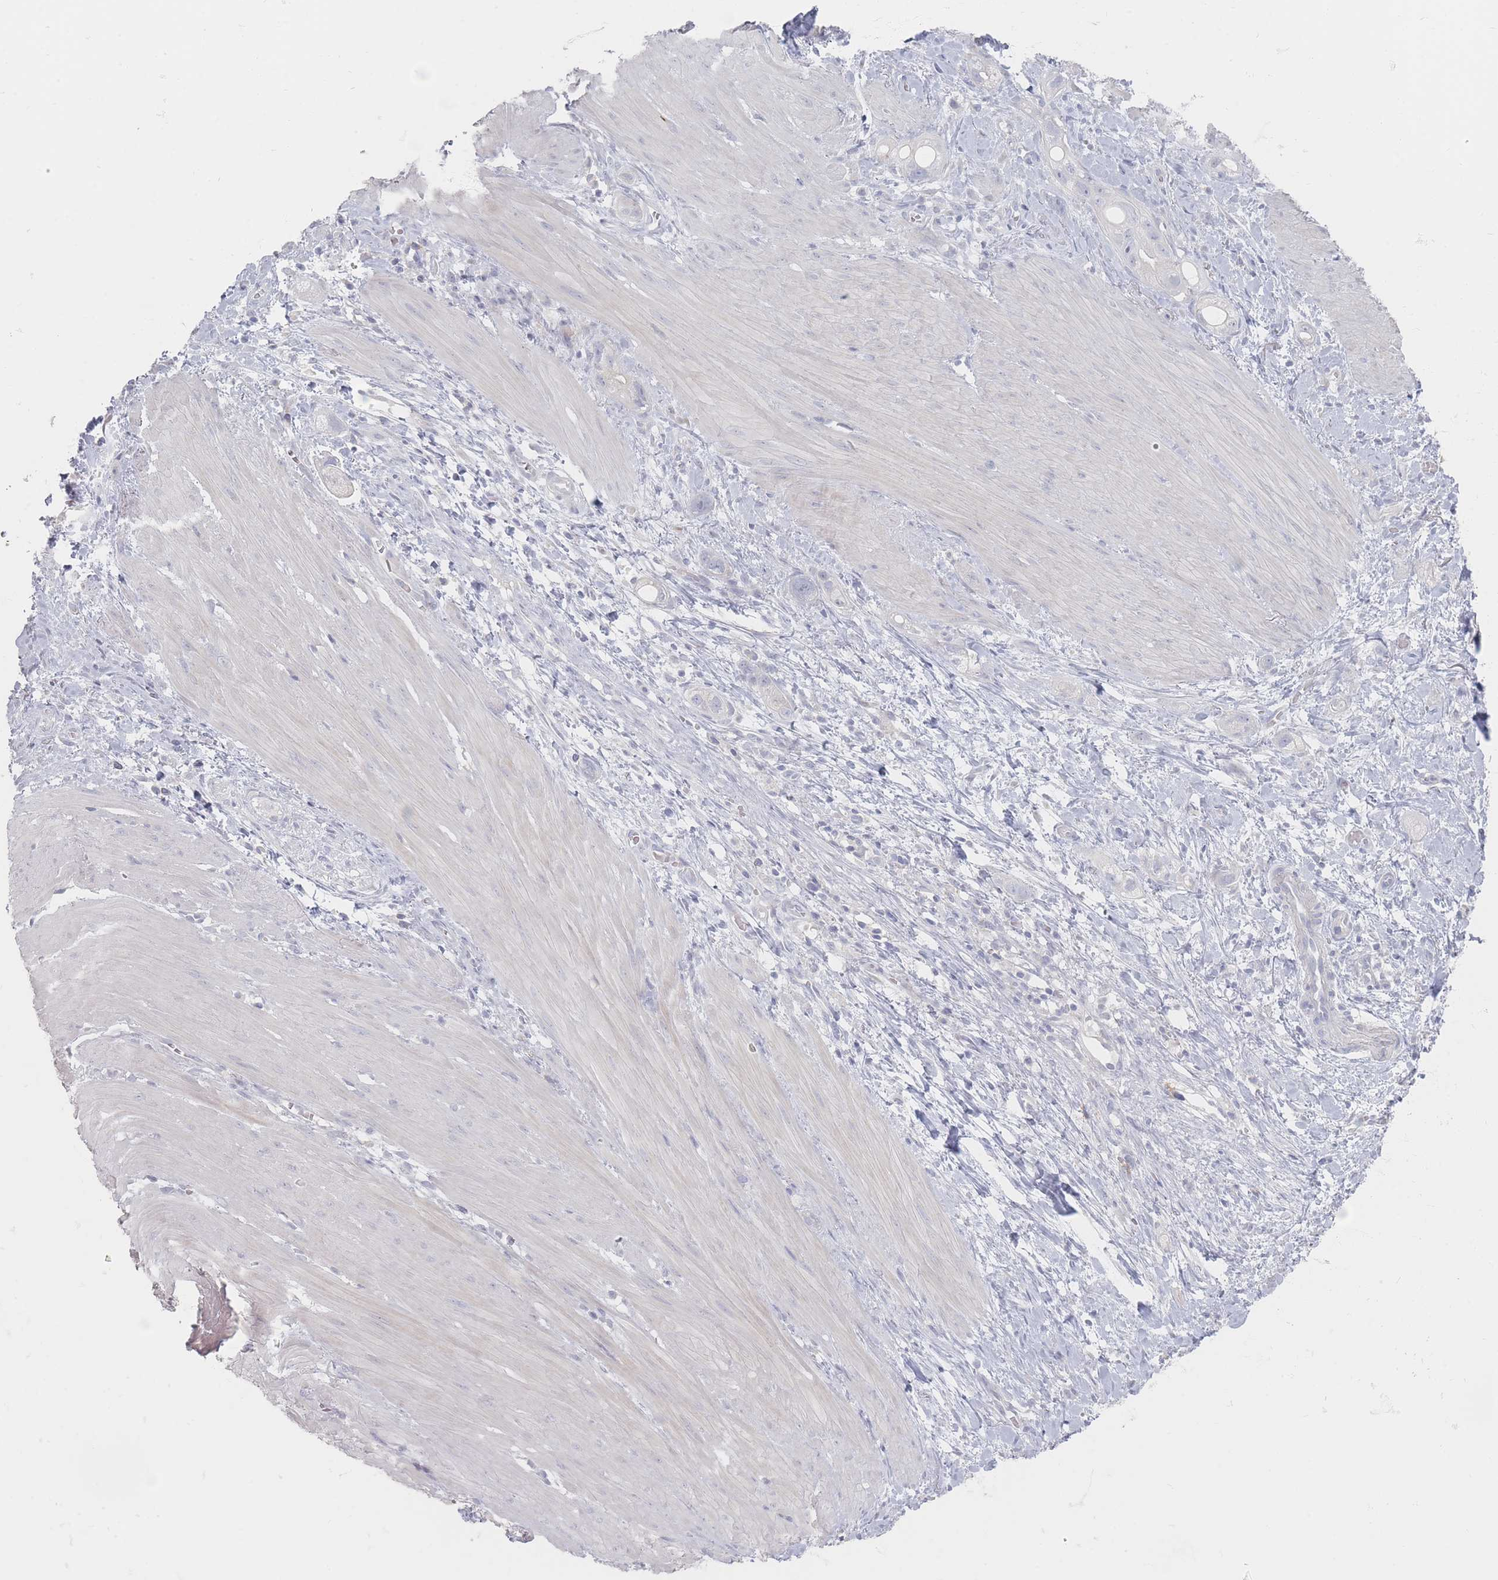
{"staining": {"intensity": "negative", "quantity": "none", "location": "none"}, "tissue": "stomach cancer", "cell_type": "Tumor cells", "image_type": "cancer", "snomed": [{"axis": "morphology", "description": "Adenocarcinoma, NOS"}, {"axis": "topography", "description": "Stomach"}, {"axis": "topography", "description": "Stomach, lower"}], "caption": "This is an immunohistochemistry (IHC) histopathology image of human stomach cancer. There is no positivity in tumor cells.", "gene": "CD37", "patient": {"sex": "female", "age": 48}}